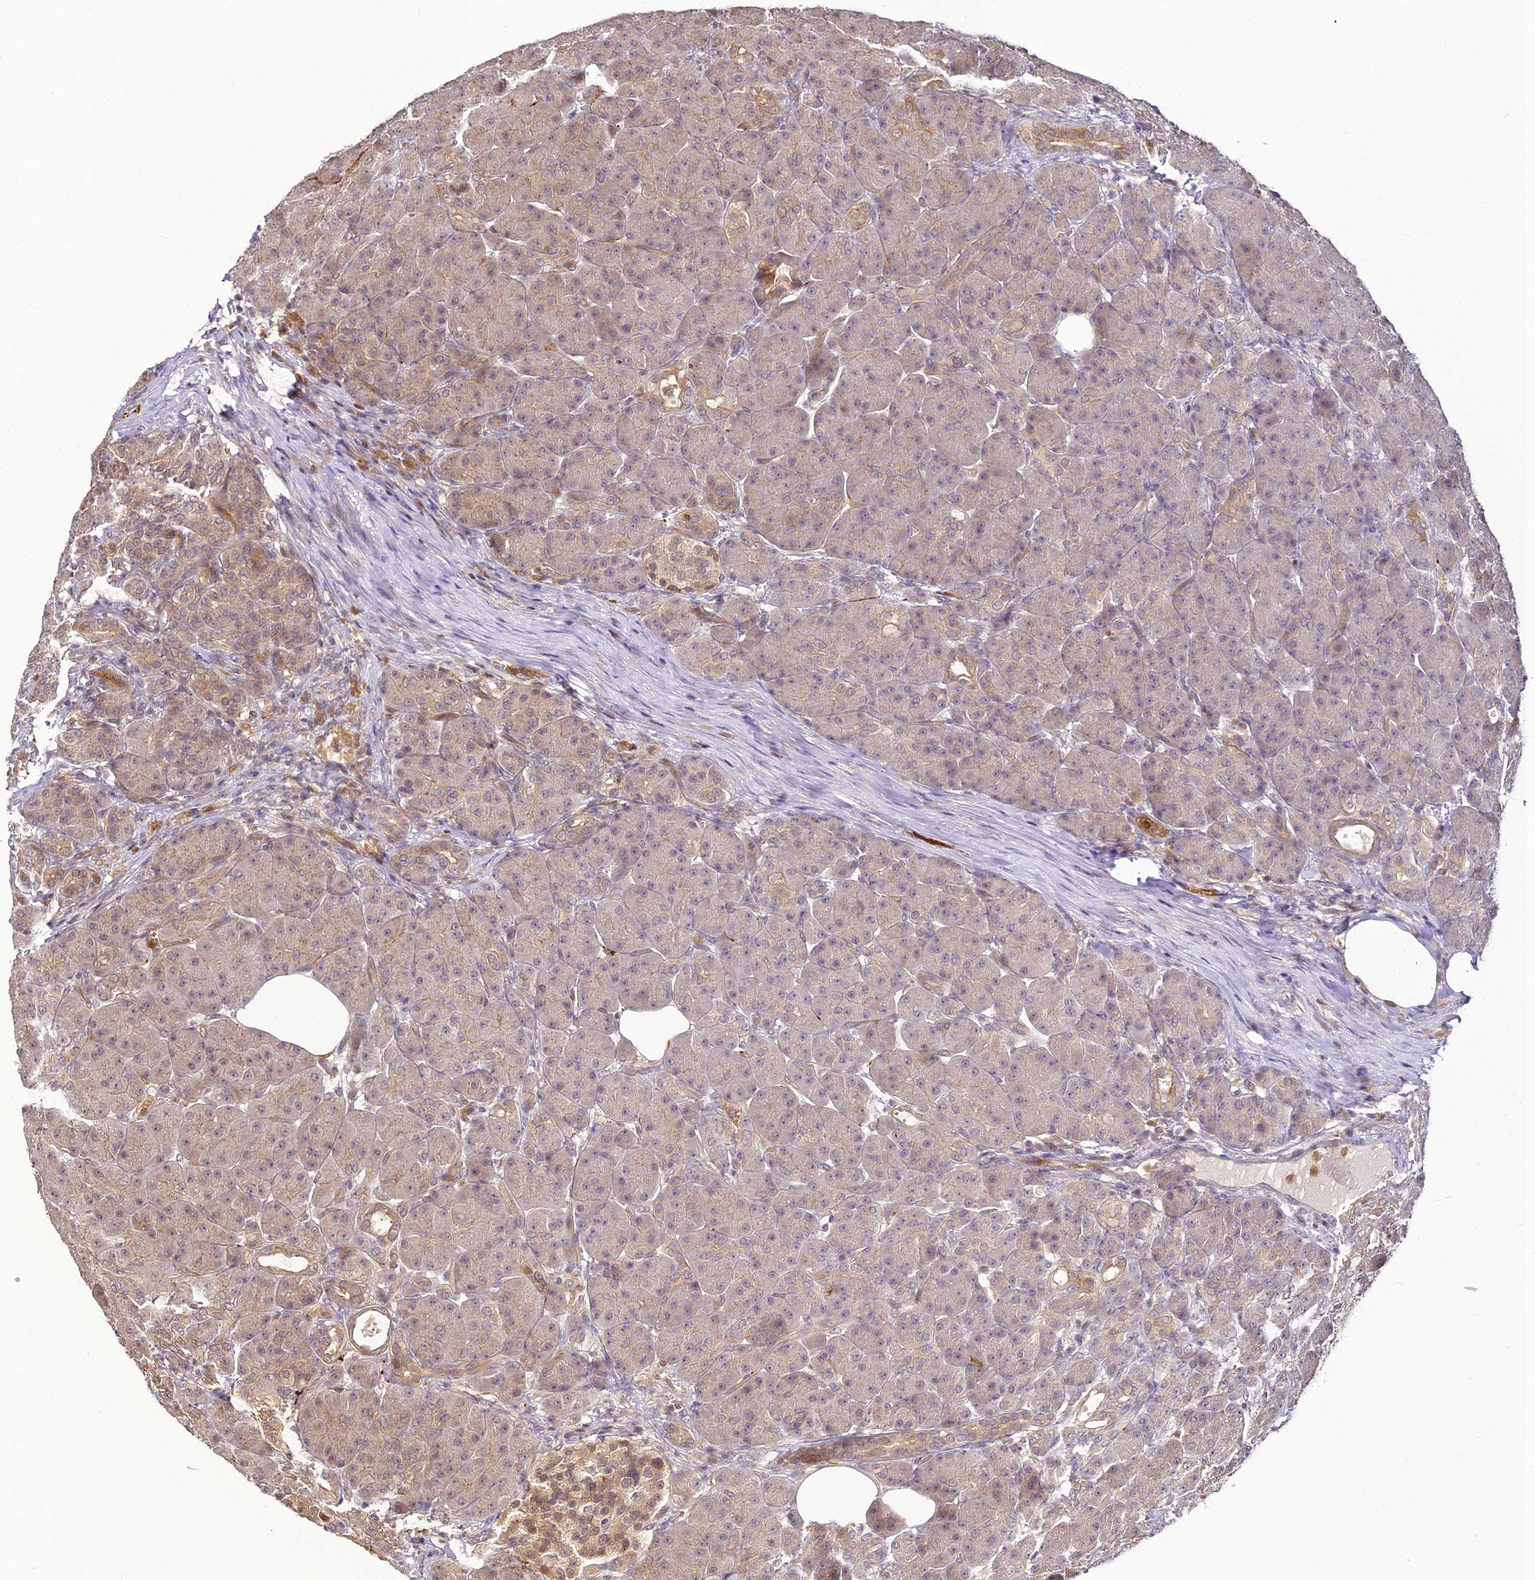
{"staining": {"intensity": "weak", "quantity": "25%-75%", "location": "cytoplasmic/membranous"}, "tissue": "pancreas", "cell_type": "Exocrine glandular cells", "image_type": "normal", "snomed": [{"axis": "morphology", "description": "Normal tissue, NOS"}, {"axis": "topography", "description": "Pancreas"}], "caption": "The immunohistochemical stain shows weak cytoplasmic/membranous staining in exocrine glandular cells of normal pancreas.", "gene": "BCDIN3D", "patient": {"sex": "male", "age": 63}}